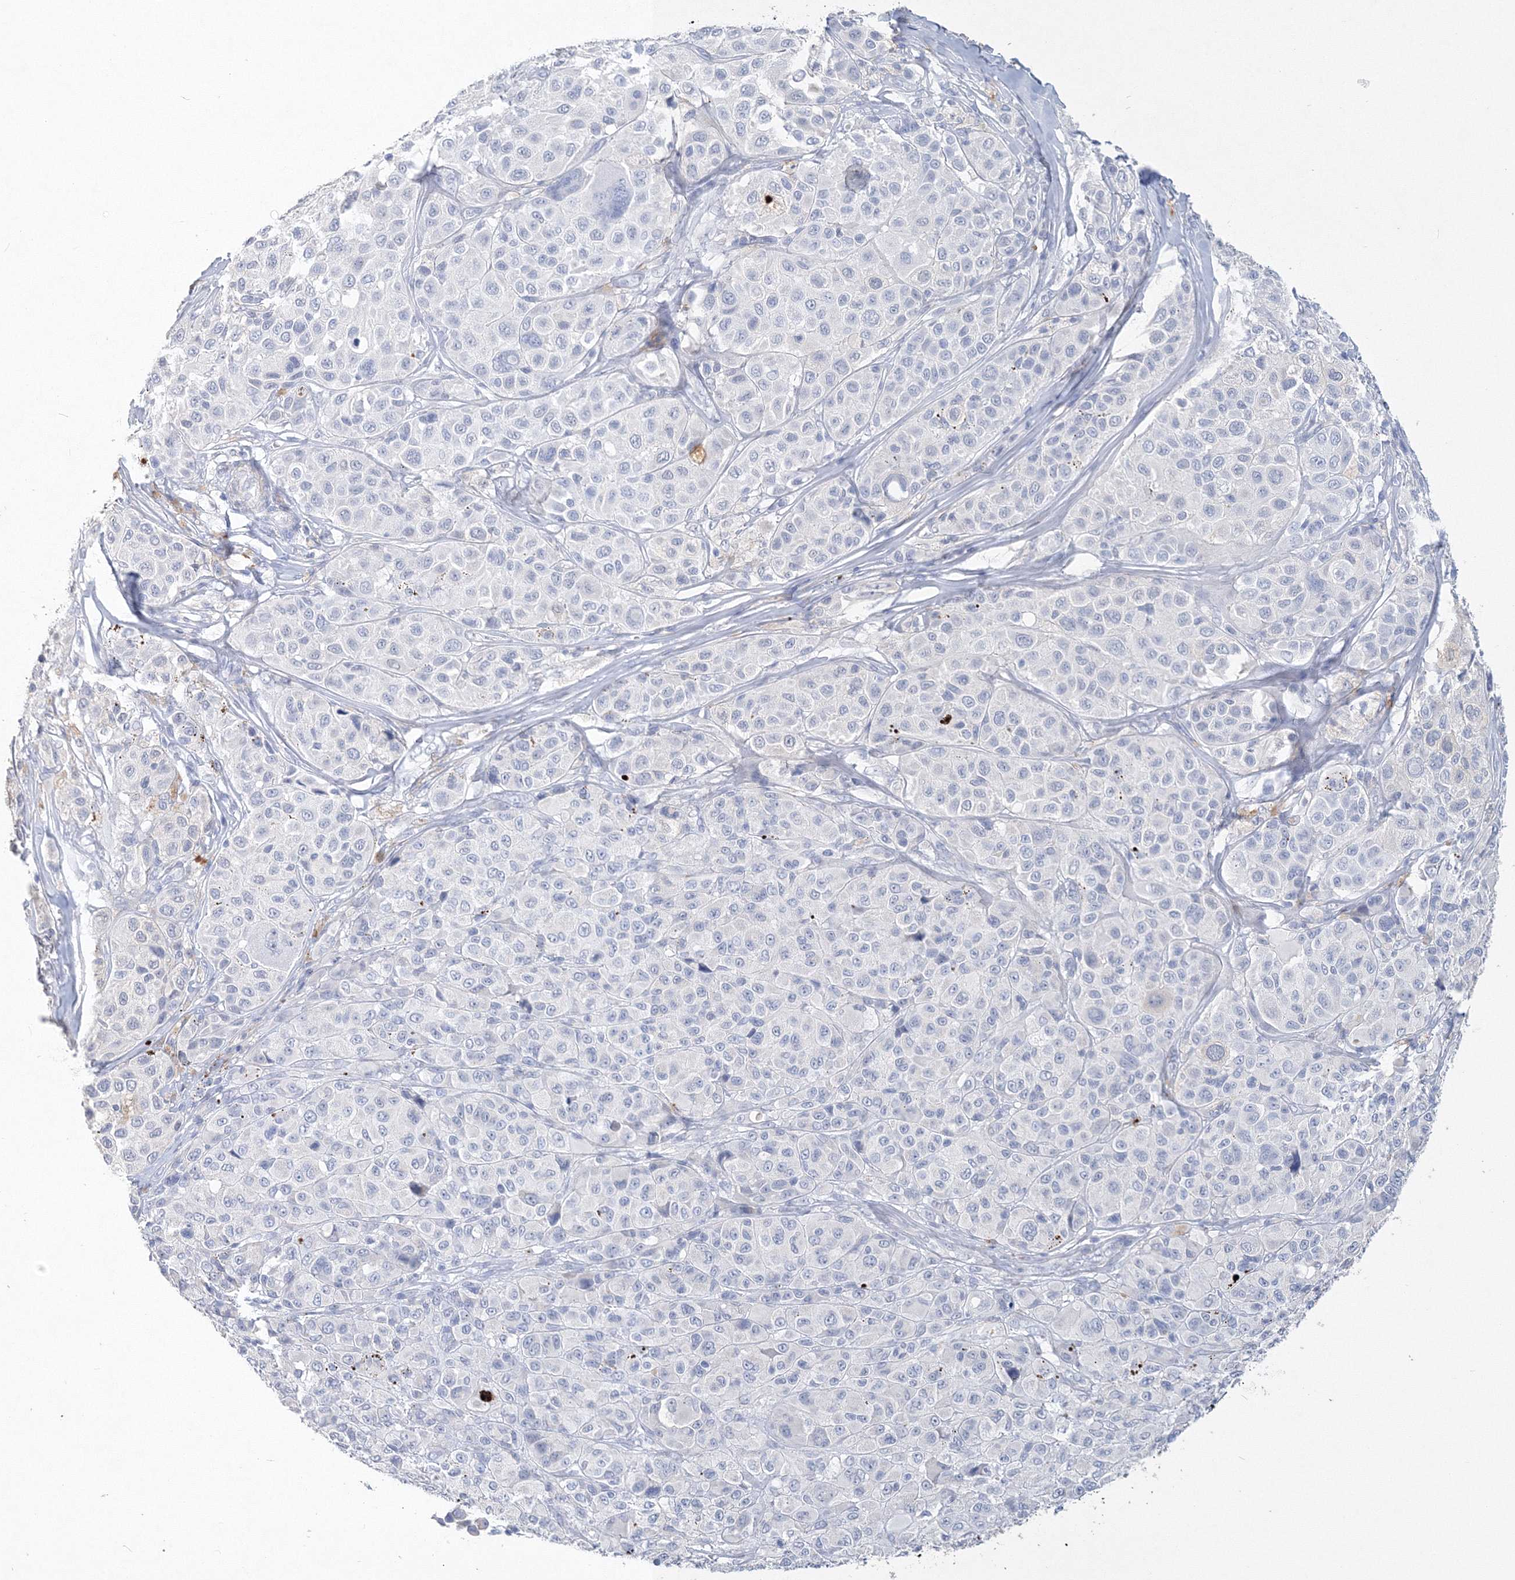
{"staining": {"intensity": "negative", "quantity": "none", "location": "none"}, "tissue": "melanoma", "cell_type": "Tumor cells", "image_type": "cancer", "snomed": [{"axis": "morphology", "description": "Malignant melanoma, NOS"}, {"axis": "topography", "description": "Skin of trunk"}], "caption": "Tumor cells are negative for protein expression in human malignant melanoma.", "gene": "OSBPL6", "patient": {"sex": "male", "age": 71}}